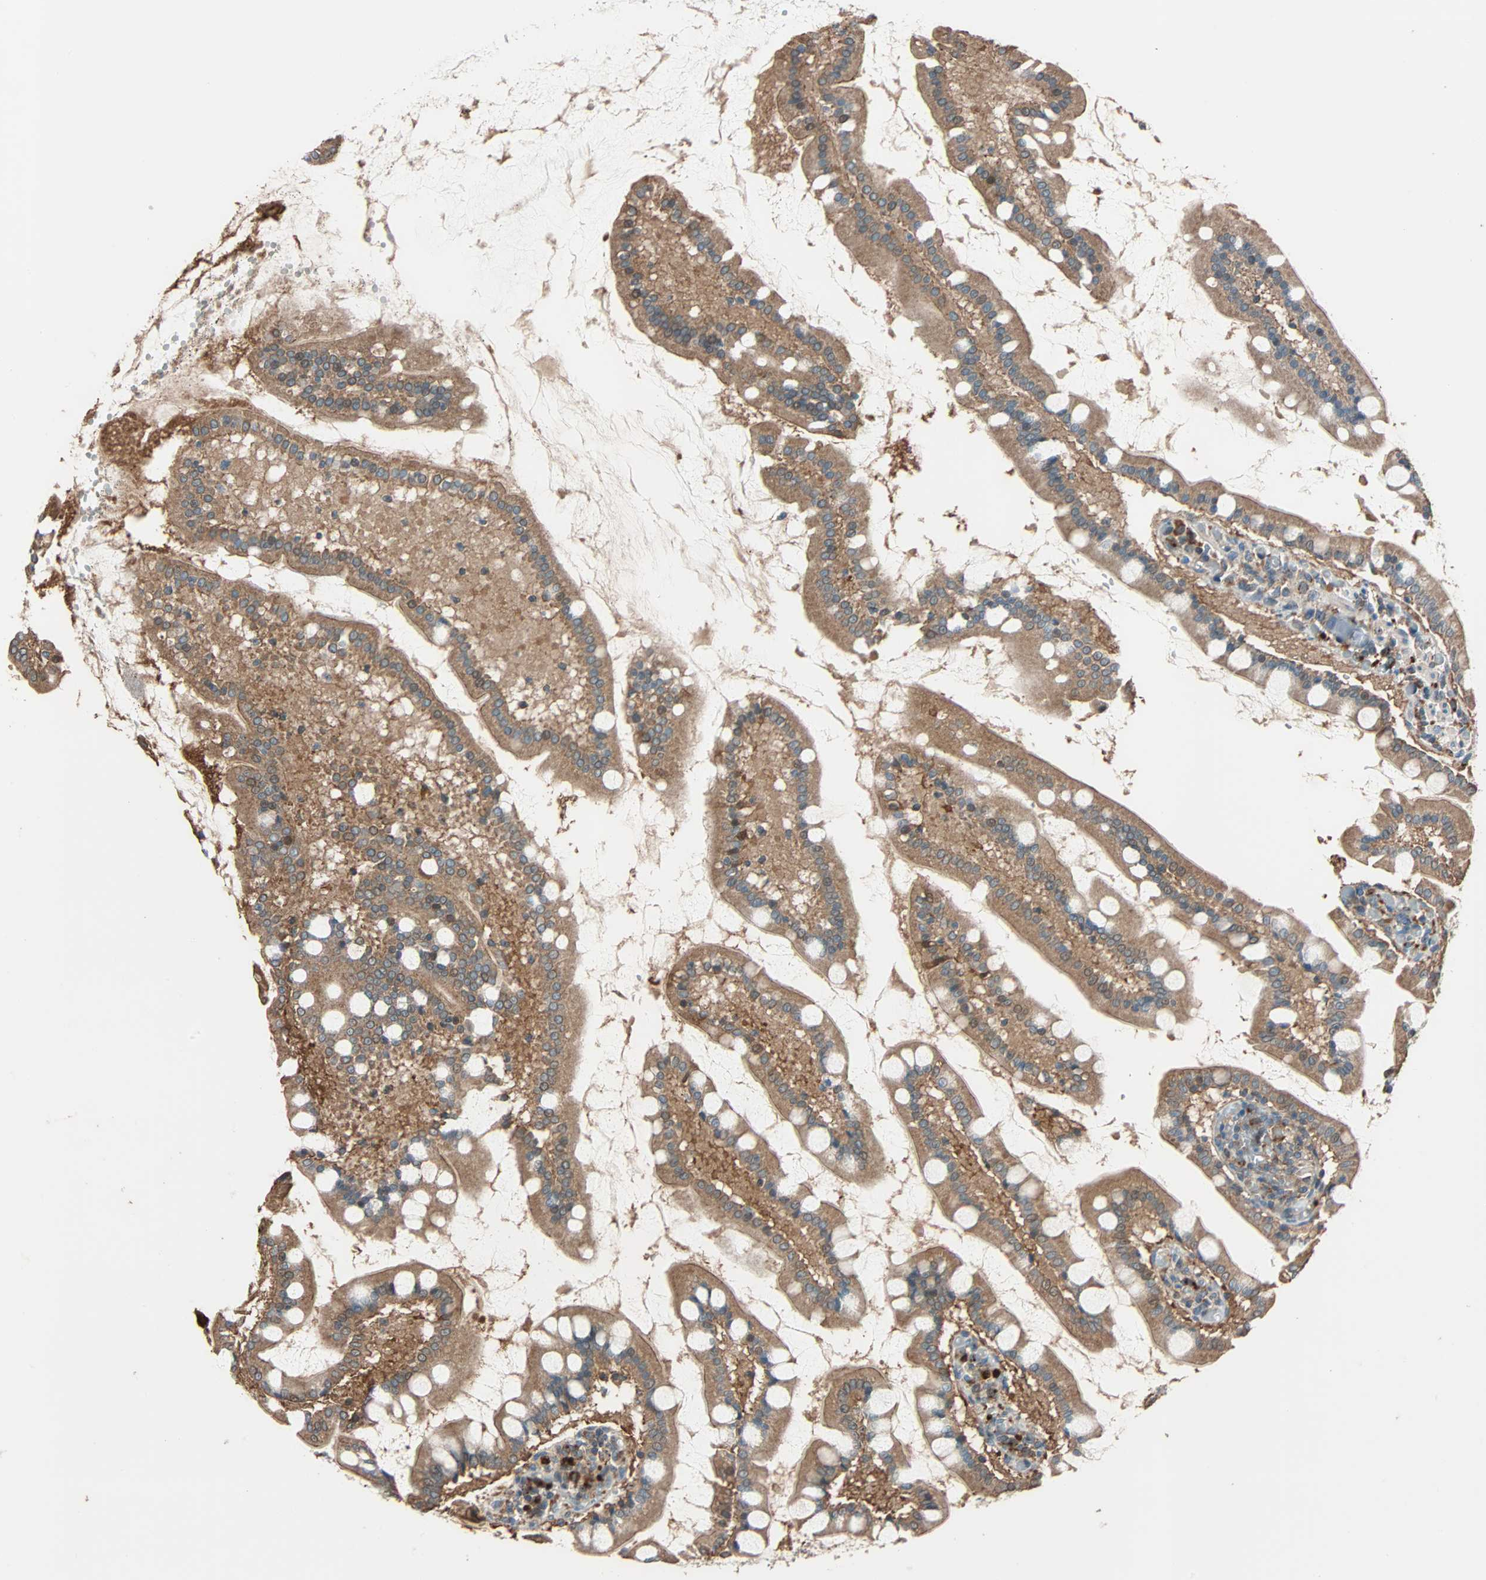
{"staining": {"intensity": "moderate", "quantity": ">75%", "location": "cytoplasmic/membranous"}, "tissue": "small intestine", "cell_type": "Glandular cells", "image_type": "normal", "snomed": [{"axis": "morphology", "description": "Normal tissue, NOS"}, {"axis": "topography", "description": "Small intestine"}], "caption": "Normal small intestine shows moderate cytoplasmic/membranous positivity in about >75% of glandular cells.", "gene": "PHYH", "patient": {"sex": "male", "age": 41}}